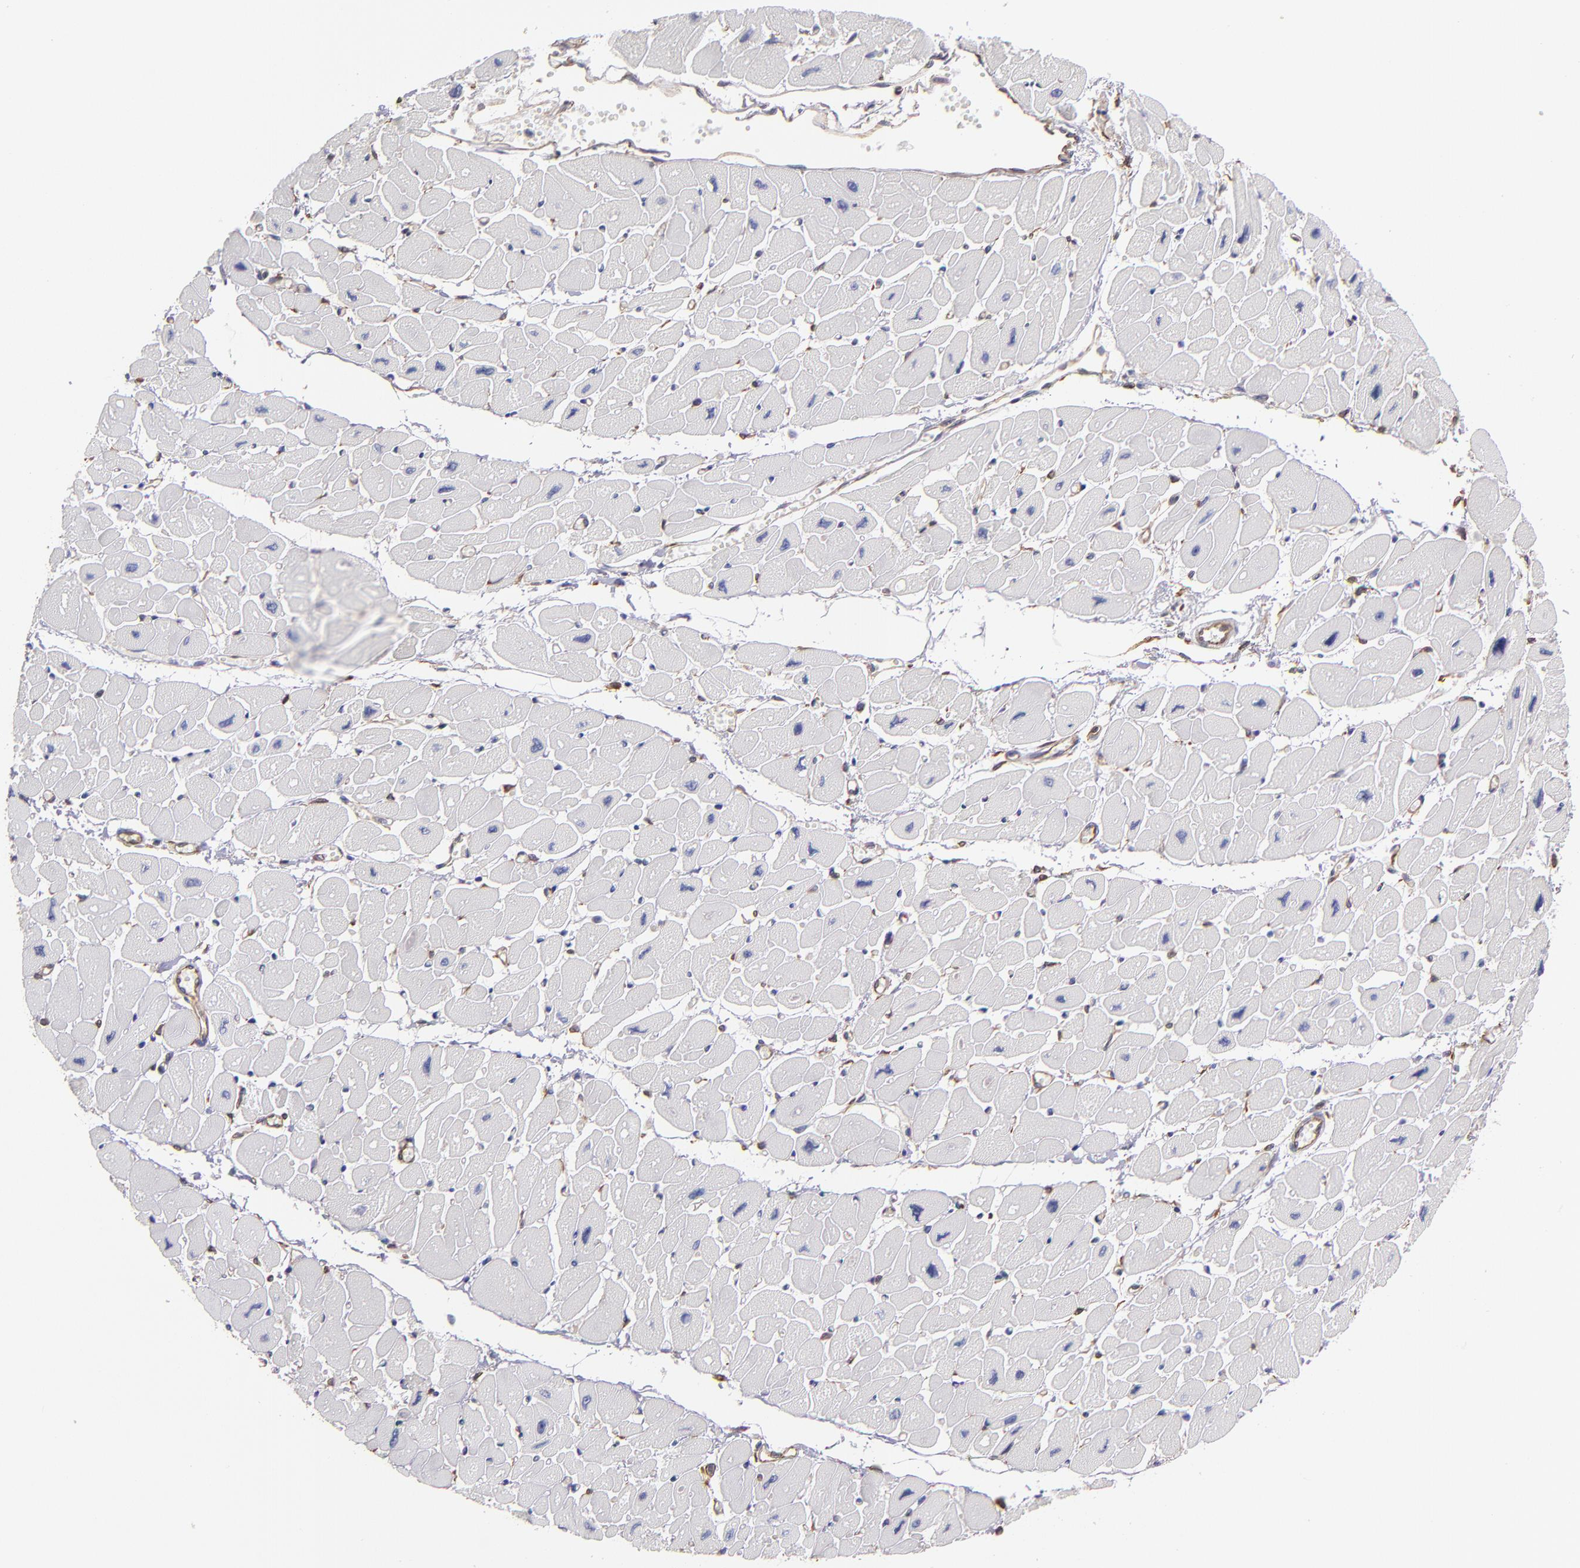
{"staining": {"intensity": "negative", "quantity": "none", "location": "none"}, "tissue": "heart muscle", "cell_type": "Cardiomyocytes", "image_type": "normal", "snomed": [{"axis": "morphology", "description": "Normal tissue, NOS"}, {"axis": "topography", "description": "Heart"}], "caption": "Photomicrograph shows no significant protein expression in cardiomyocytes of normal heart muscle. The staining was performed using DAB (3,3'-diaminobenzidine) to visualize the protein expression in brown, while the nuclei were stained in blue with hematoxylin (Magnification: 20x).", "gene": "ABCC1", "patient": {"sex": "female", "age": 54}}